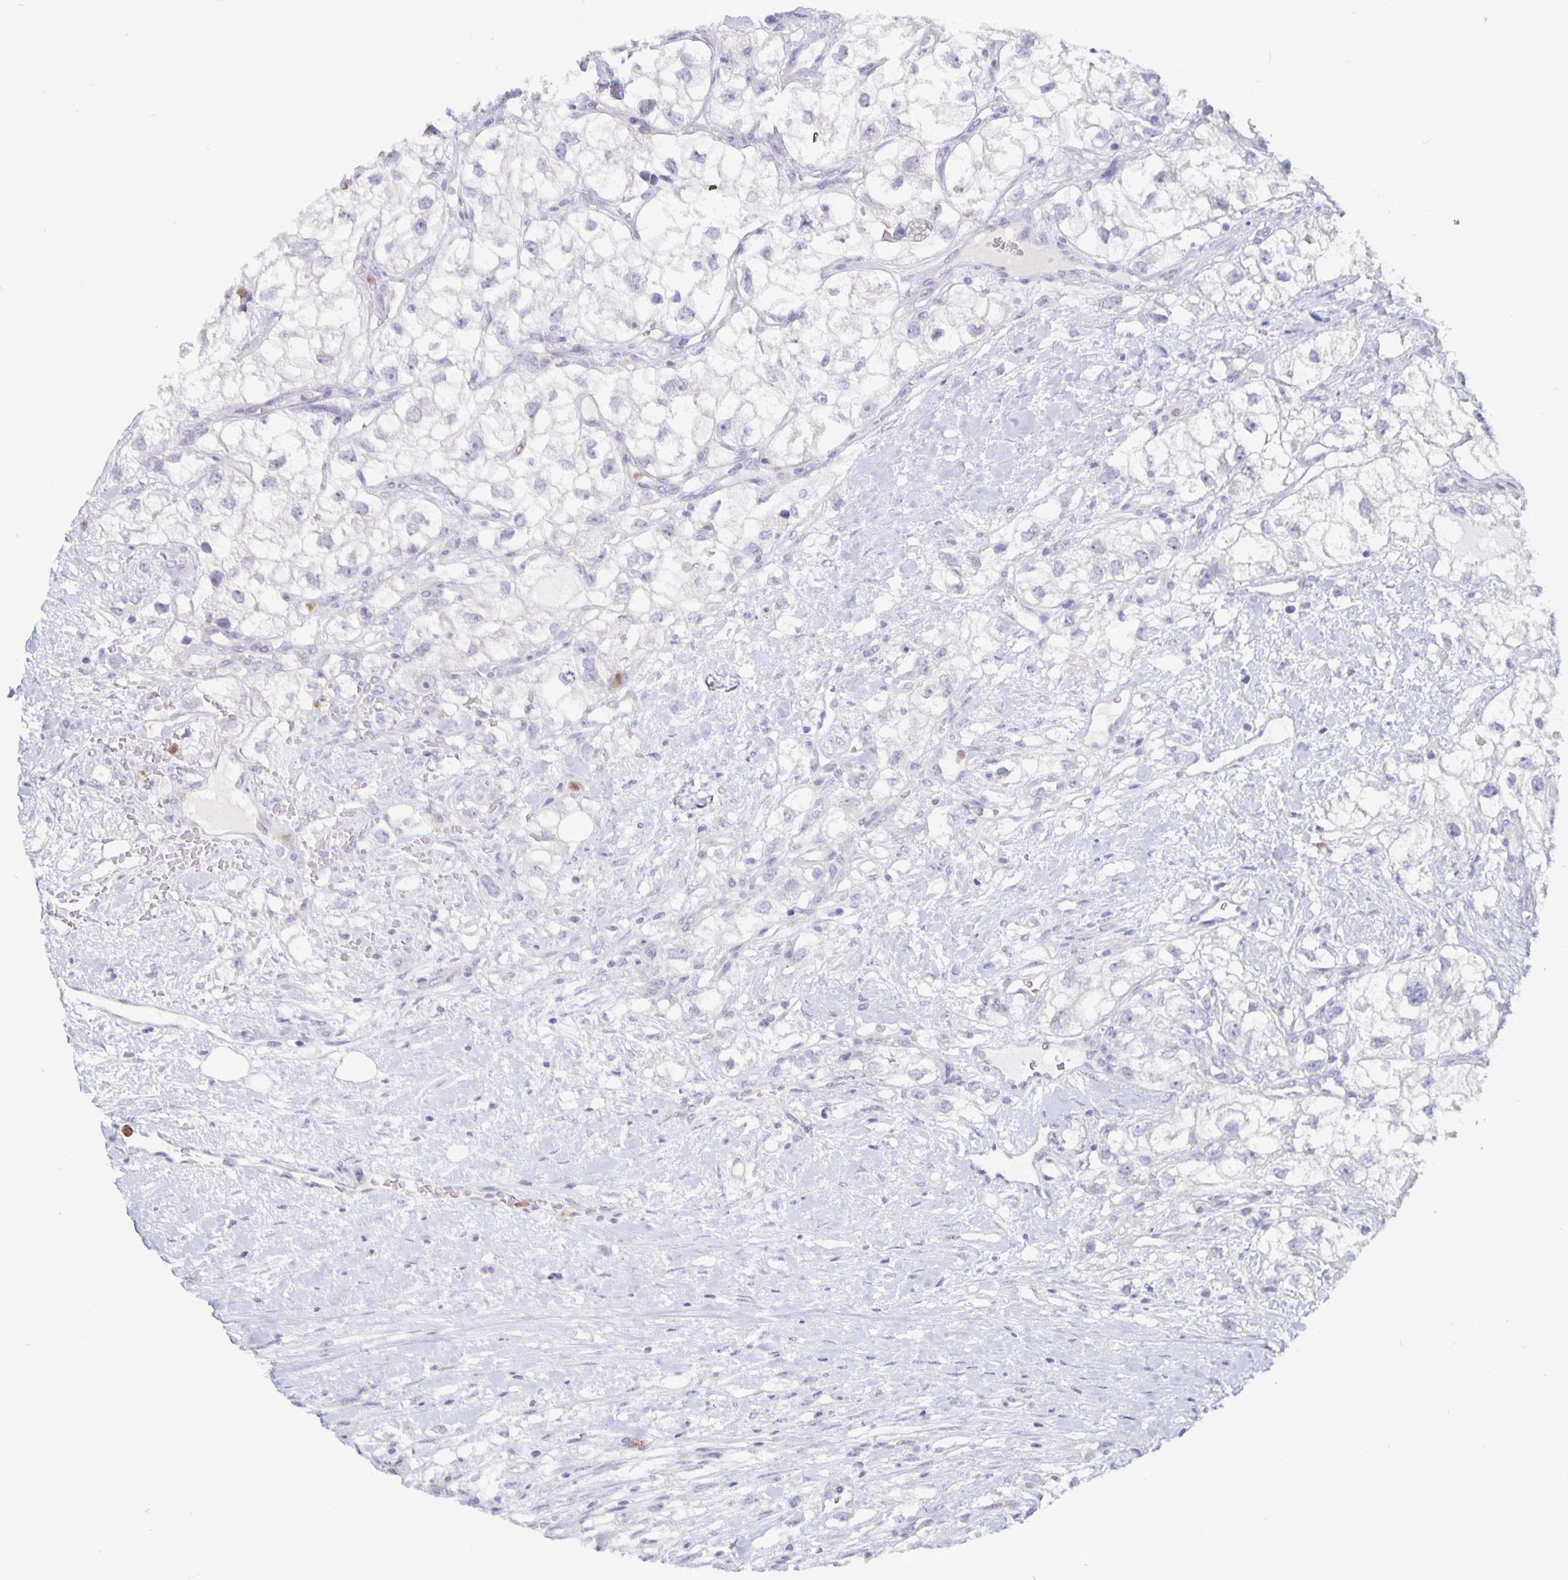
{"staining": {"intensity": "negative", "quantity": "none", "location": "none"}, "tissue": "renal cancer", "cell_type": "Tumor cells", "image_type": "cancer", "snomed": [{"axis": "morphology", "description": "Adenocarcinoma, NOS"}, {"axis": "topography", "description": "Kidney"}], "caption": "This image is of adenocarcinoma (renal) stained with immunohistochemistry to label a protein in brown with the nuclei are counter-stained blue. There is no staining in tumor cells. (DAB (3,3'-diaminobenzidine) immunohistochemistry visualized using brightfield microscopy, high magnification).", "gene": "PLCB3", "patient": {"sex": "male", "age": 59}}